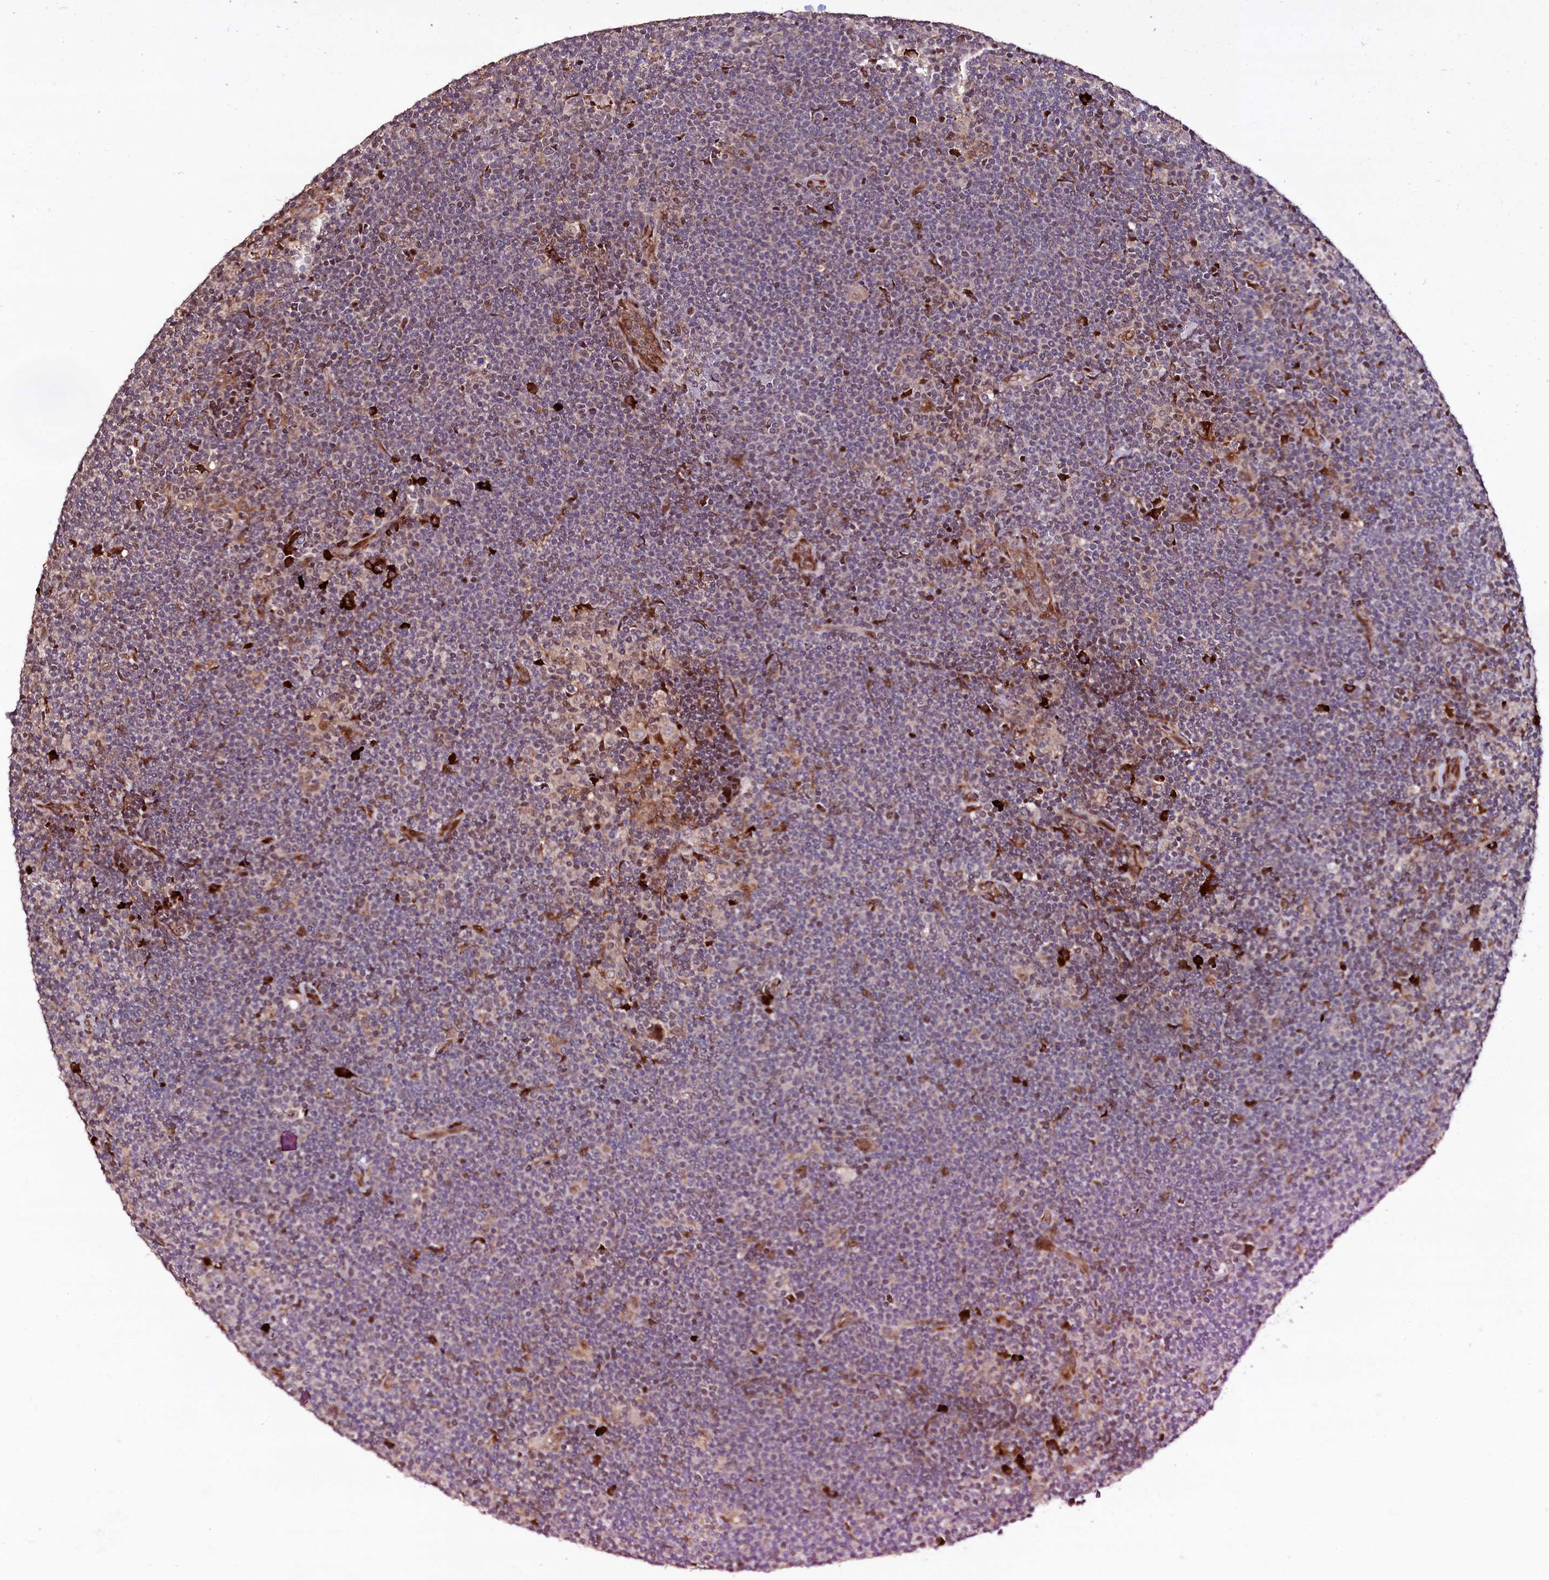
{"staining": {"intensity": "negative", "quantity": "none", "location": "none"}, "tissue": "lymphoma", "cell_type": "Tumor cells", "image_type": "cancer", "snomed": [{"axis": "morphology", "description": "Hodgkin's disease, NOS"}, {"axis": "topography", "description": "Lymph node"}], "caption": "Immunohistochemical staining of Hodgkin's disease reveals no significant positivity in tumor cells.", "gene": "C5orf15", "patient": {"sex": "female", "age": 57}}